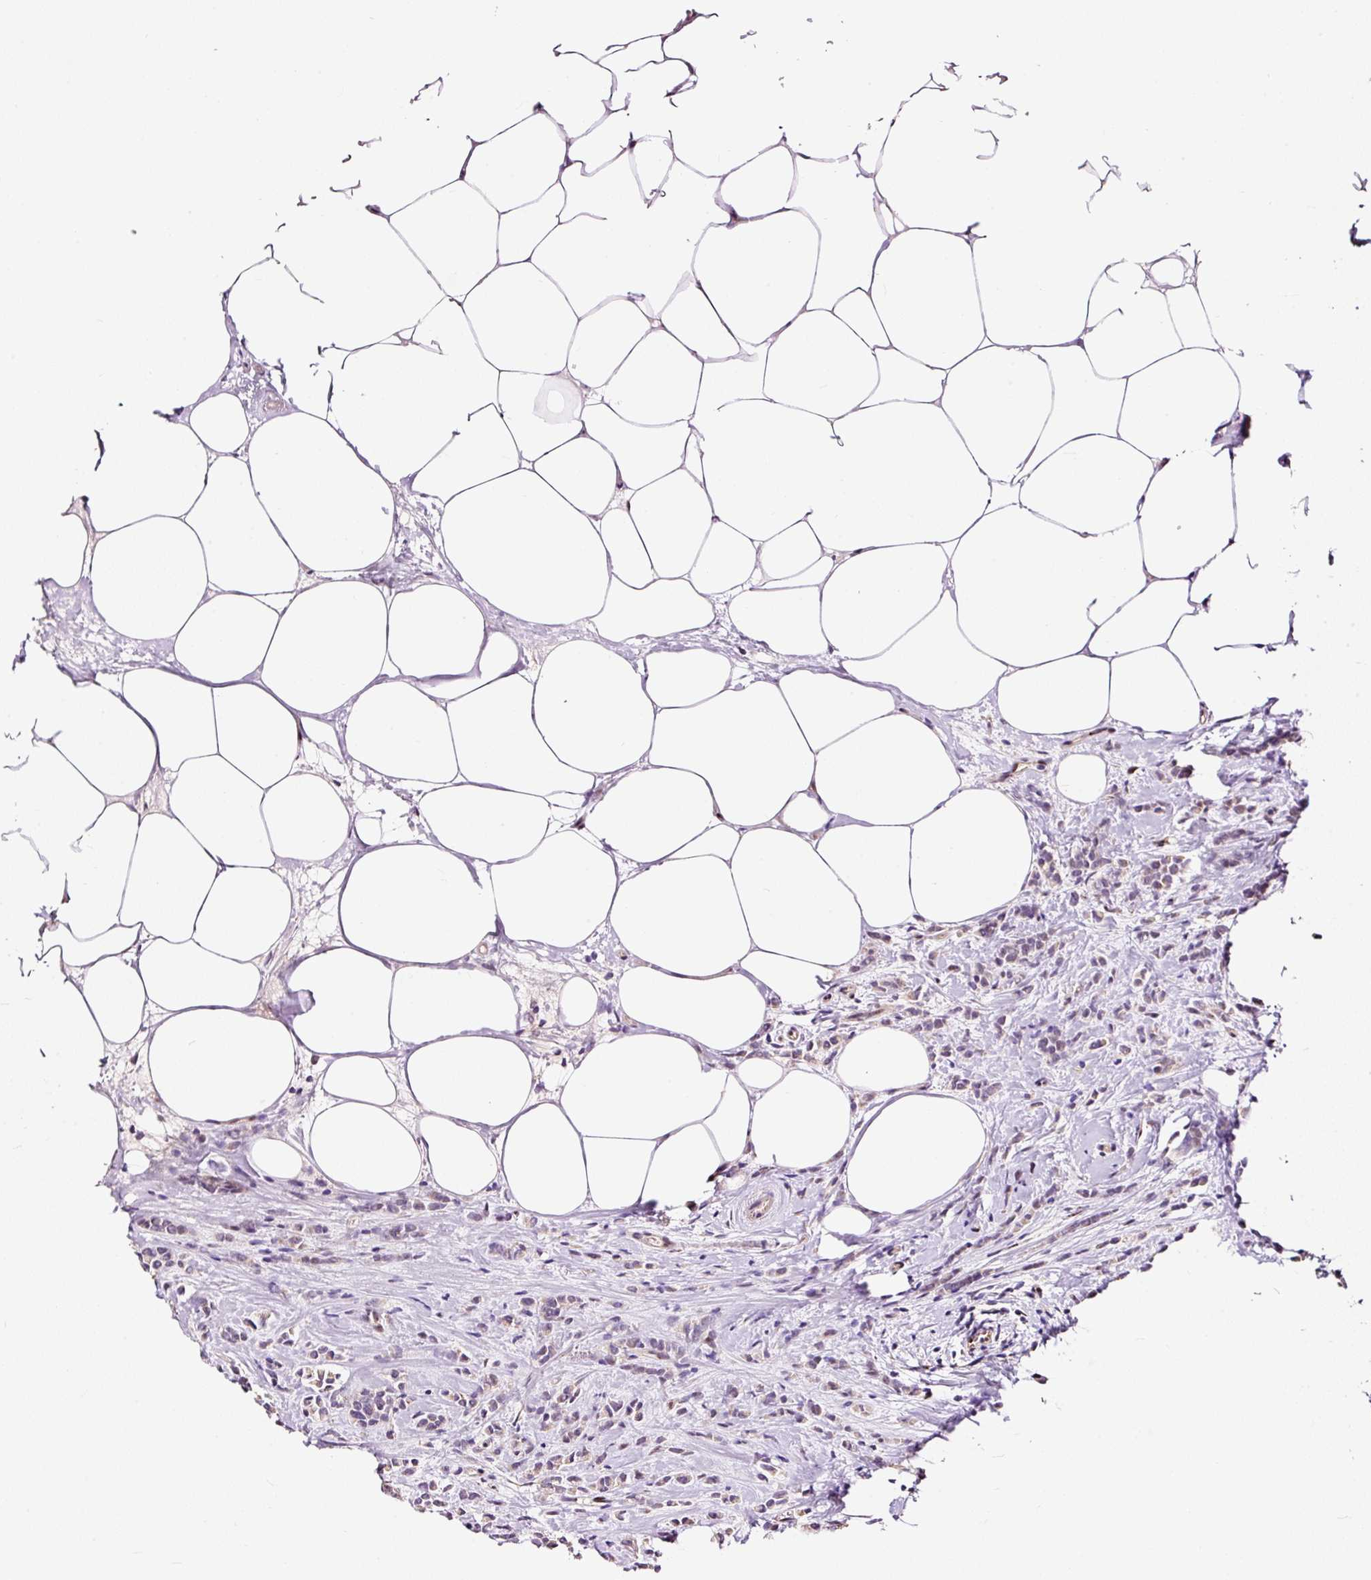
{"staining": {"intensity": "weak", "quantity": "<25%", "location": "cytoplasmic/membranous"}, "tissue": "breast cancer", "cell_type": "Tumor cells", "image_type": "cancer", "snomed": [{"axis": "morphology", "description": "Lobular carcinoma"}, {"axis": "topography", "description": "Breast"}], "caption": "An immunohistochemistry (IHC) micrograph of lobular carcinoma (breast) is shown. There is no staining in tumor cells of lobular carcinoma (breast). (Stains: DAB (3,3'-diaminobenzidine) immunohistochemistry with hematoxylin counter stain, Microscopy: brightfield microscopy at high magnification).", "gene": "BOLA3", "patient": {"sex": "female", "age": 84}}